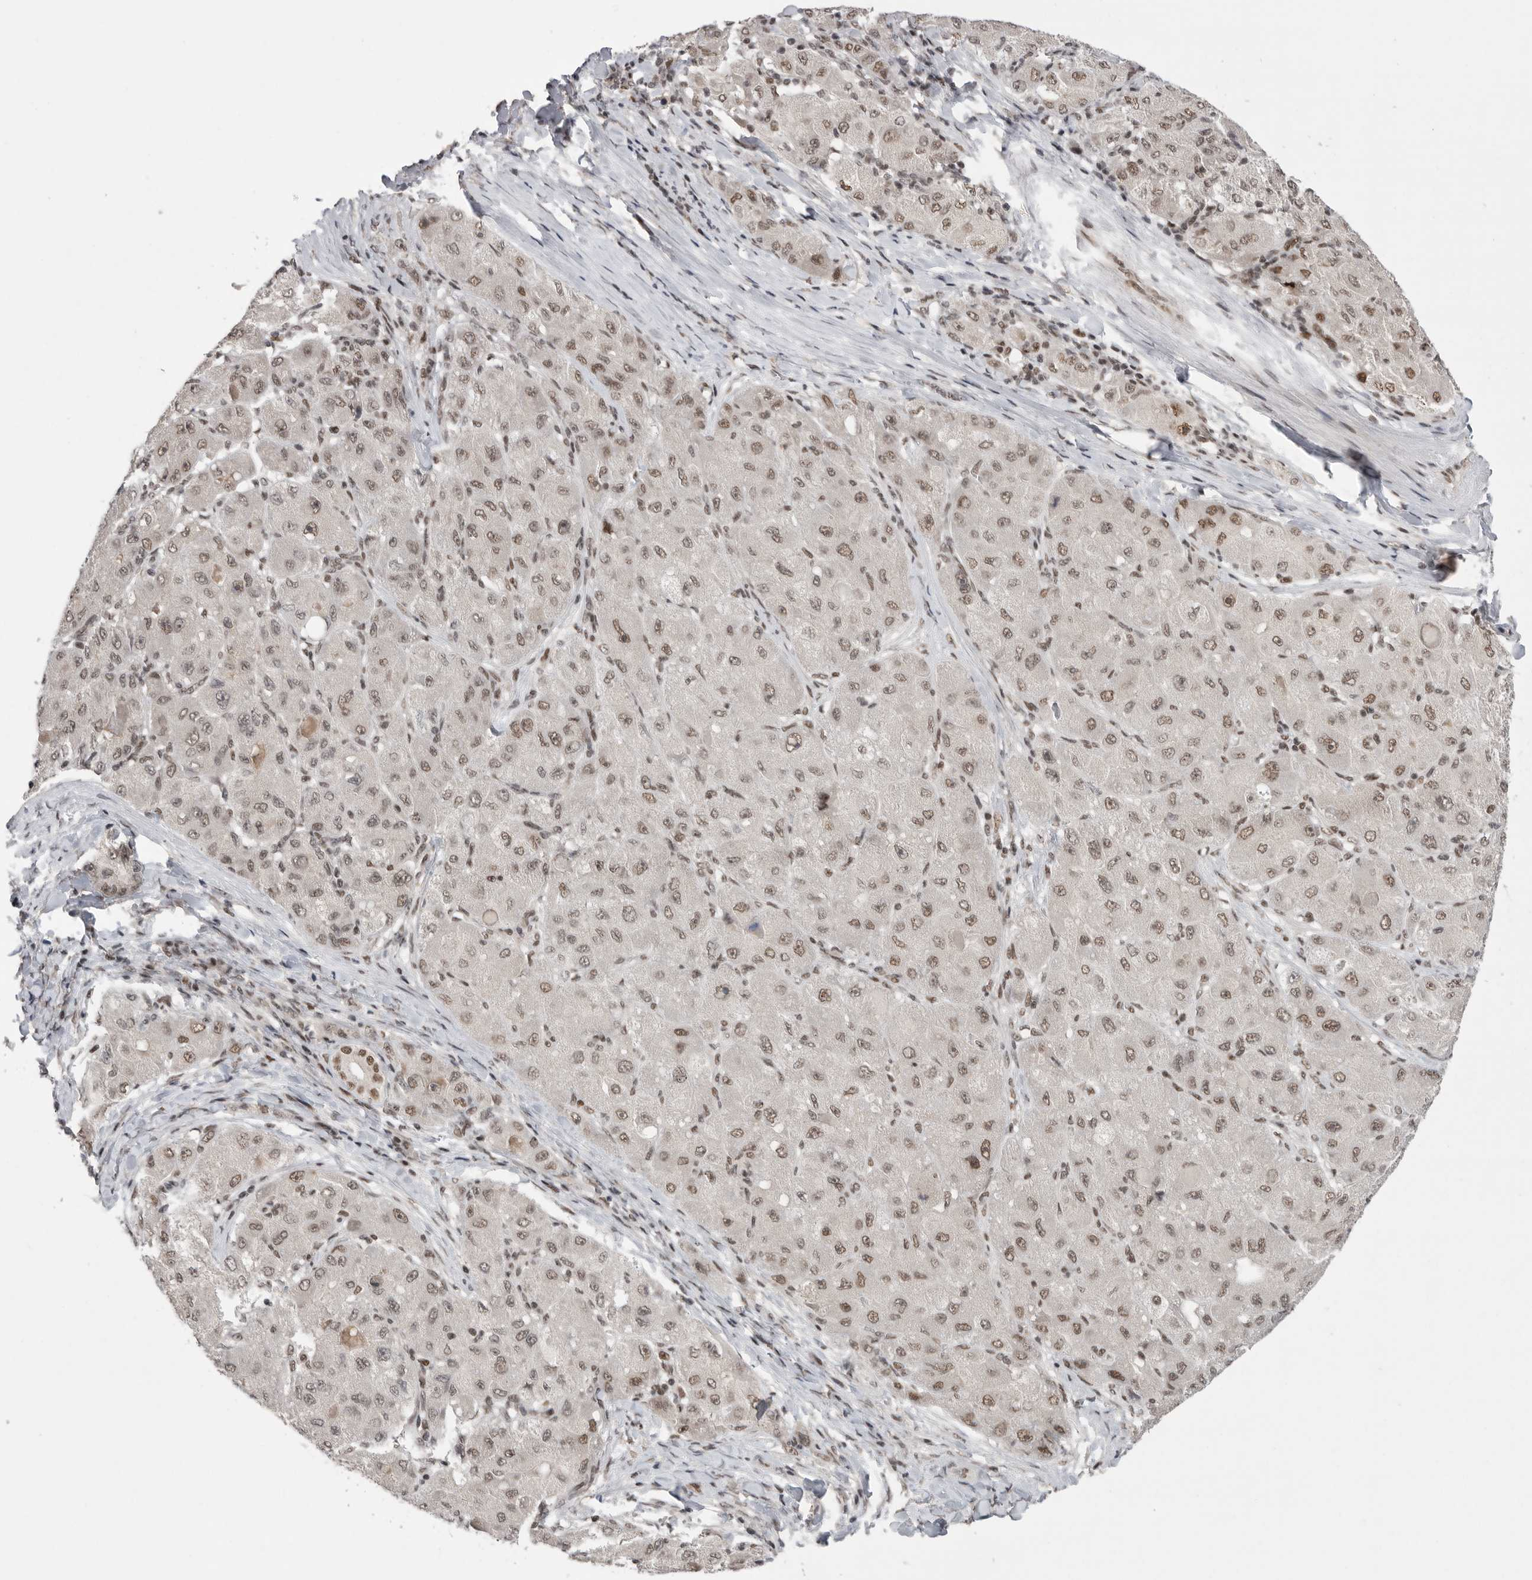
{"staining": {"intensity": "weak", "quantity": ">75%", "location": "nuclear"}, "tissue": "liver cancer", "cell_type": "Tumor cells", "image_type": "cancer", "snomed": [{"axis": "morphology", "description": "Carcinoma, Hepatocellular, NOS"}, {"axis": "topography", "description": "Liver"}], "caption": "DAB (3,3'-diaminobenzidine) immunohistochemical staining of liver cancer displays weak nuclear protein expression in approximately >75% of tumor cells. Ihc stains the protein in brown and the nuclei are stained blue.", "gene": "POU5F1", "patient": {"sex": "male", "age": 80}}